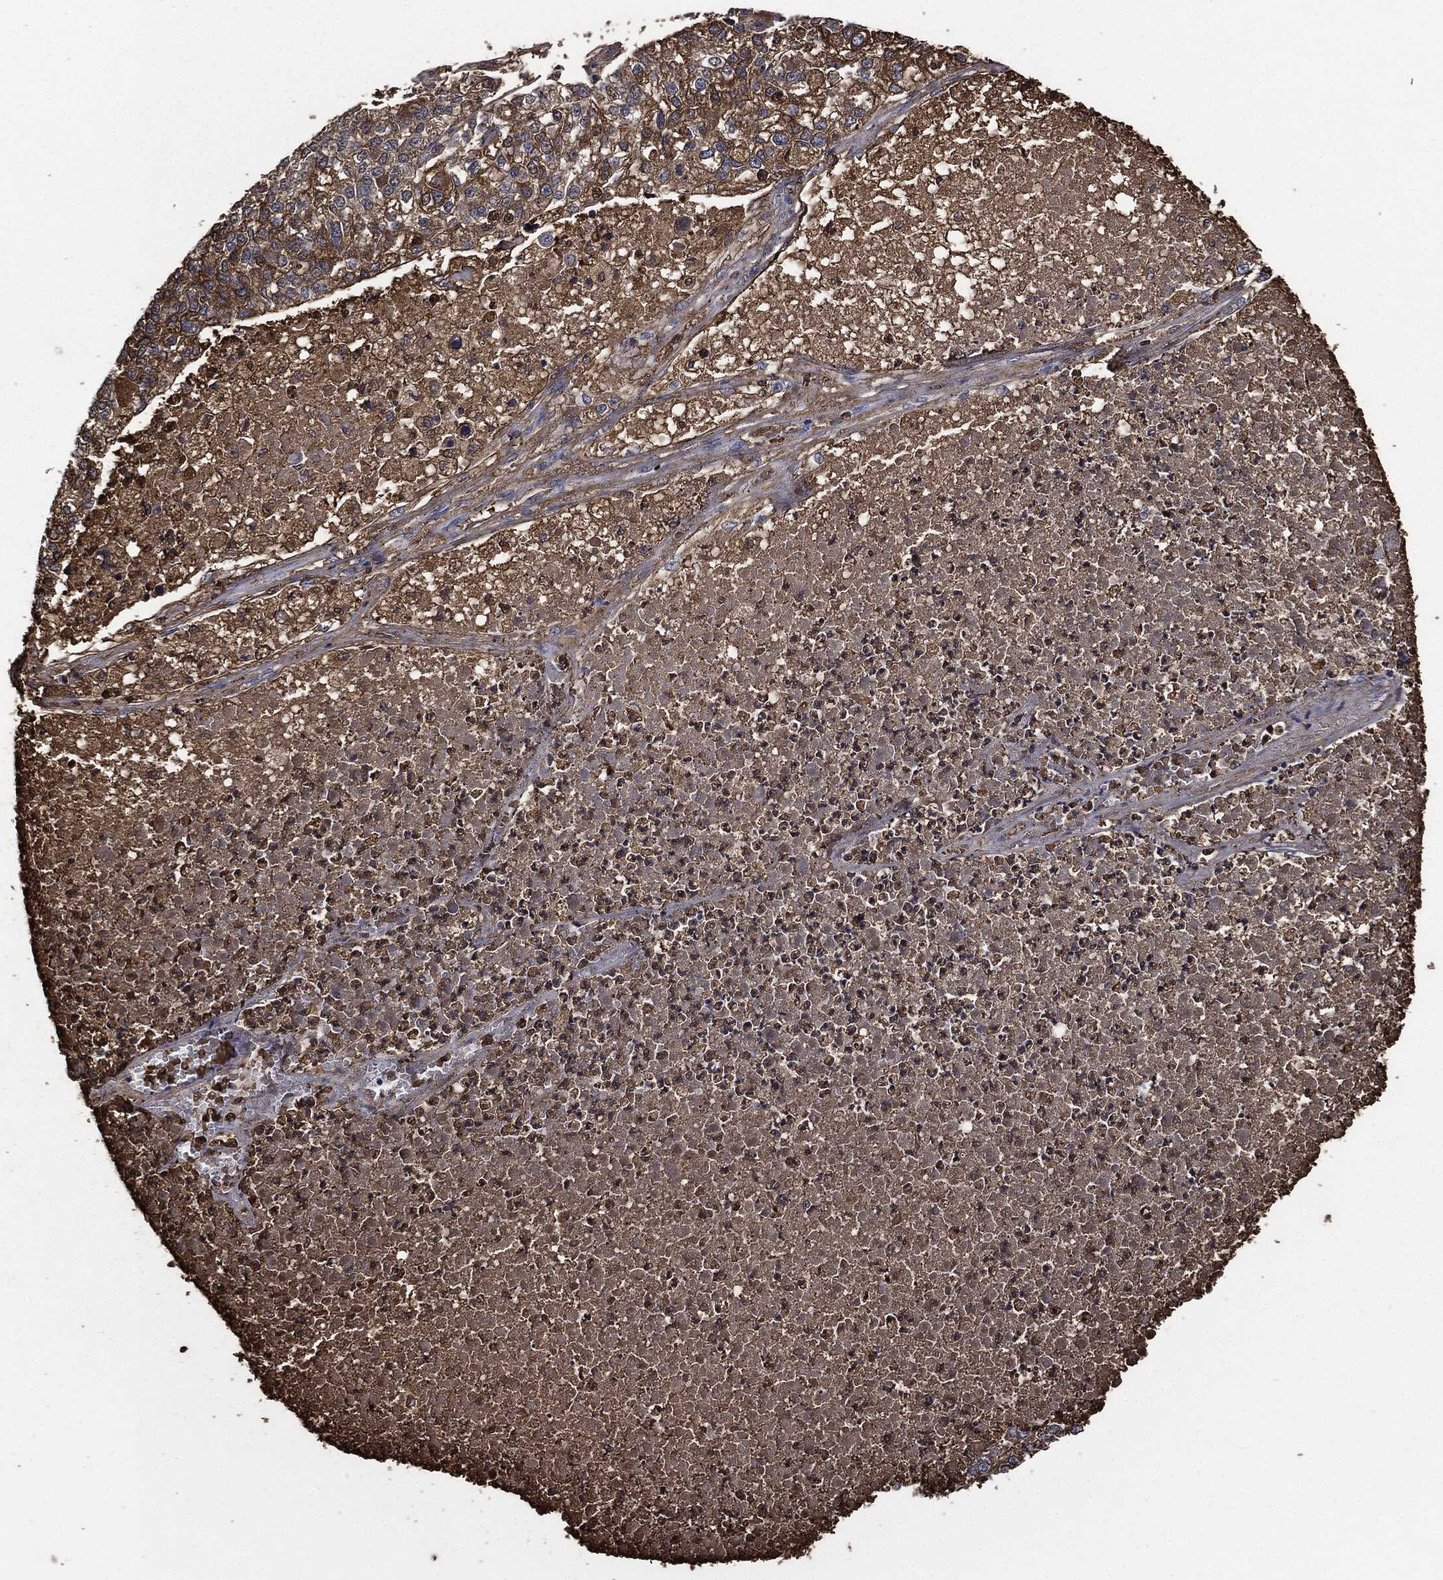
{"staining": {"intensity": "moderate", "quantity": "25%-75%", "location": "cytoplasmic/membranous"}, "tissue": "lung cancer", "cell_type": "Tumor cells", "image_type": "cancer", "snomed": [{"axis": "morphology", "description": "Adenocarcinoma, NOS"}, {"axis": "topography", "description": "Lung"}], "caption": "Human lung cancer stained with a brown dye shows moderate cytoplasmic/membranous positive expression in approximately 25%-75% of tumor cells.", "gene": "S100A9", "patient": {"sex": "male", "age": 49}}